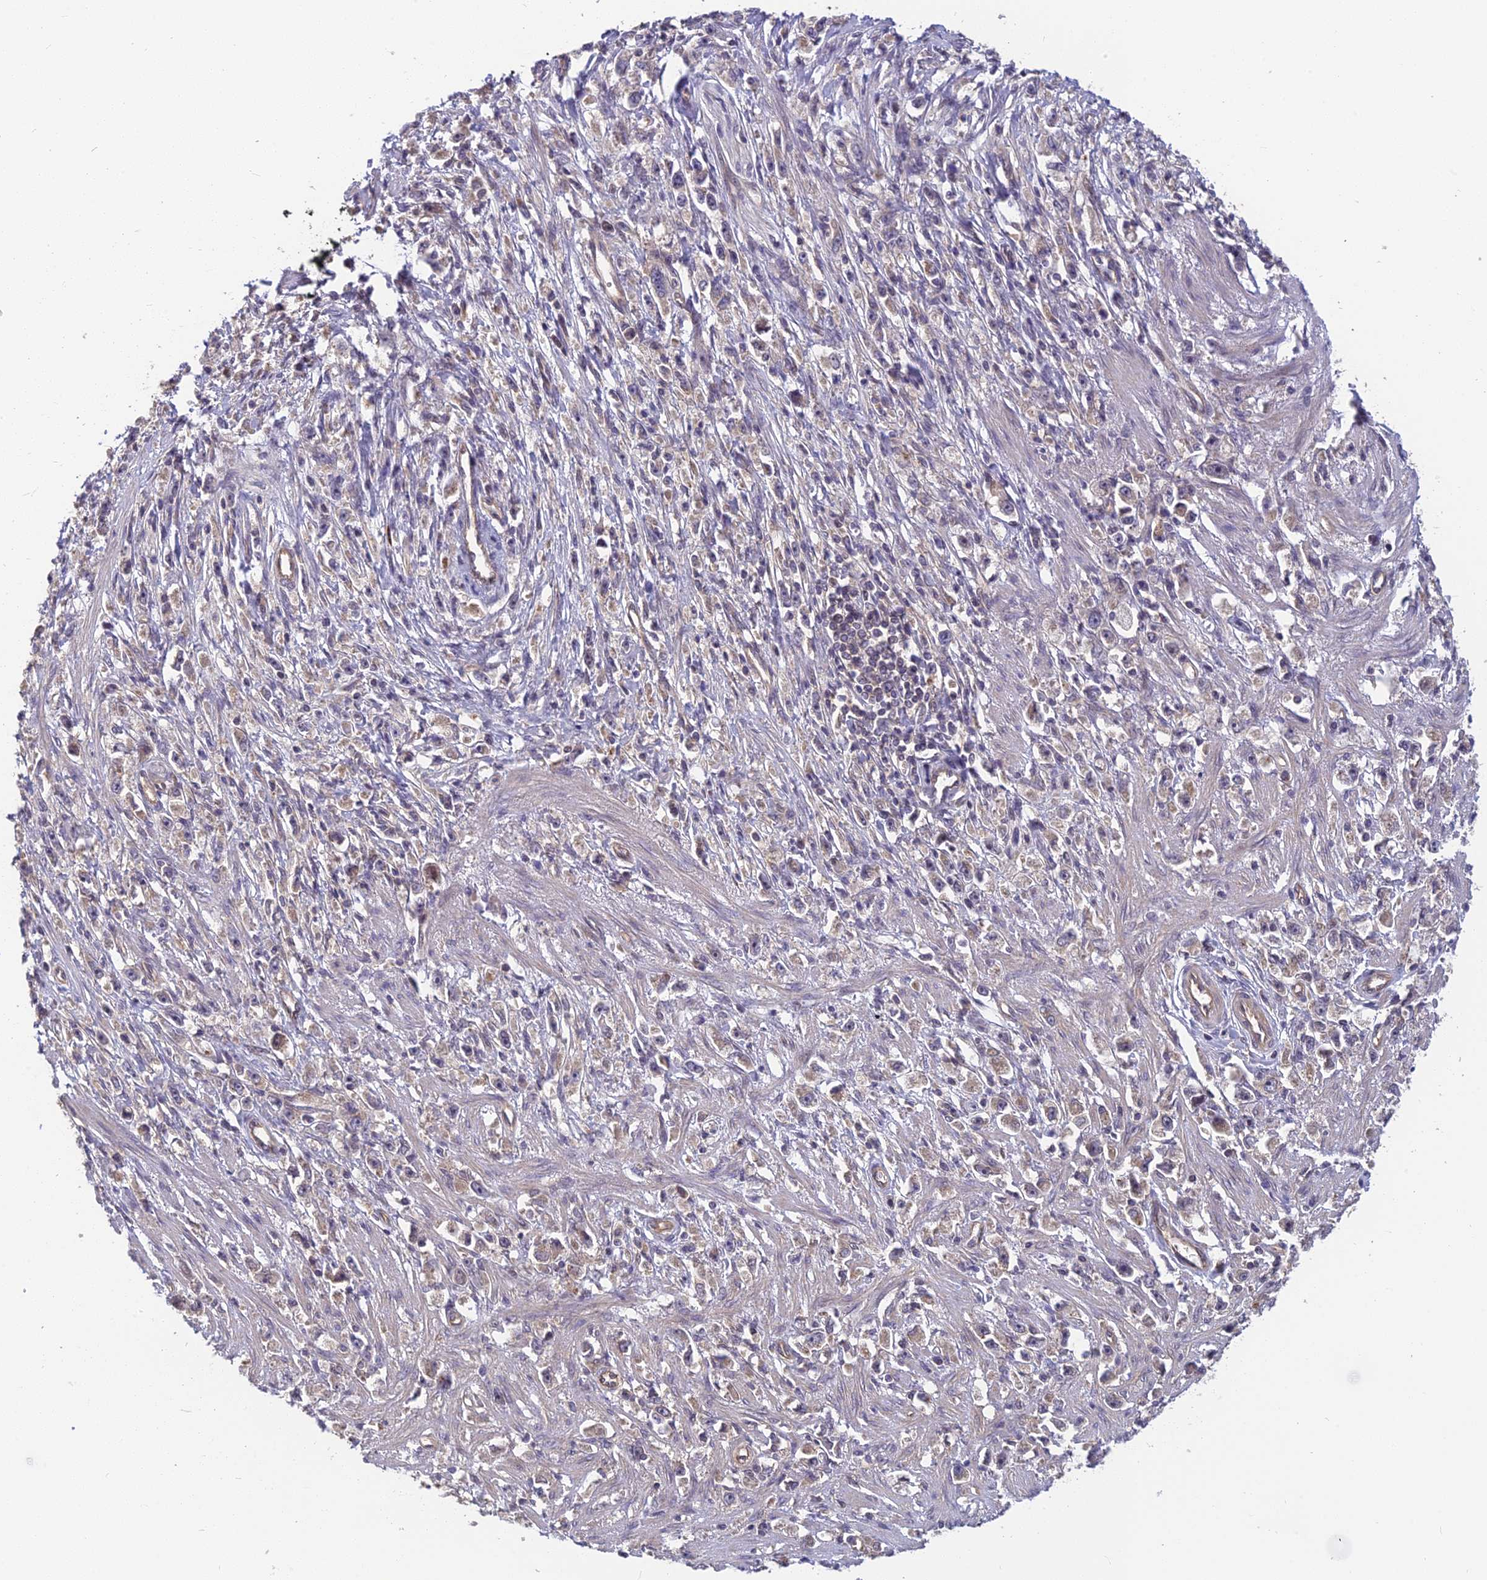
{"staining": {"intensity": "negative", "quantity": "none", "location": "none"}, "tissue": "stomach cancer", "cell_type": "Tumor cells", "image_type": "cancer", "snomed": [{"axis": "morphology", "description": "Adenocarcinoma, NOS"}, {"axis": "topography", "description": "Stomach"}], "caption": "Tumor cells show no significant protein positivity in stomach cancer.", "gene": "PIKFYVE", "patient": {"sex": "female", "age": 59}}